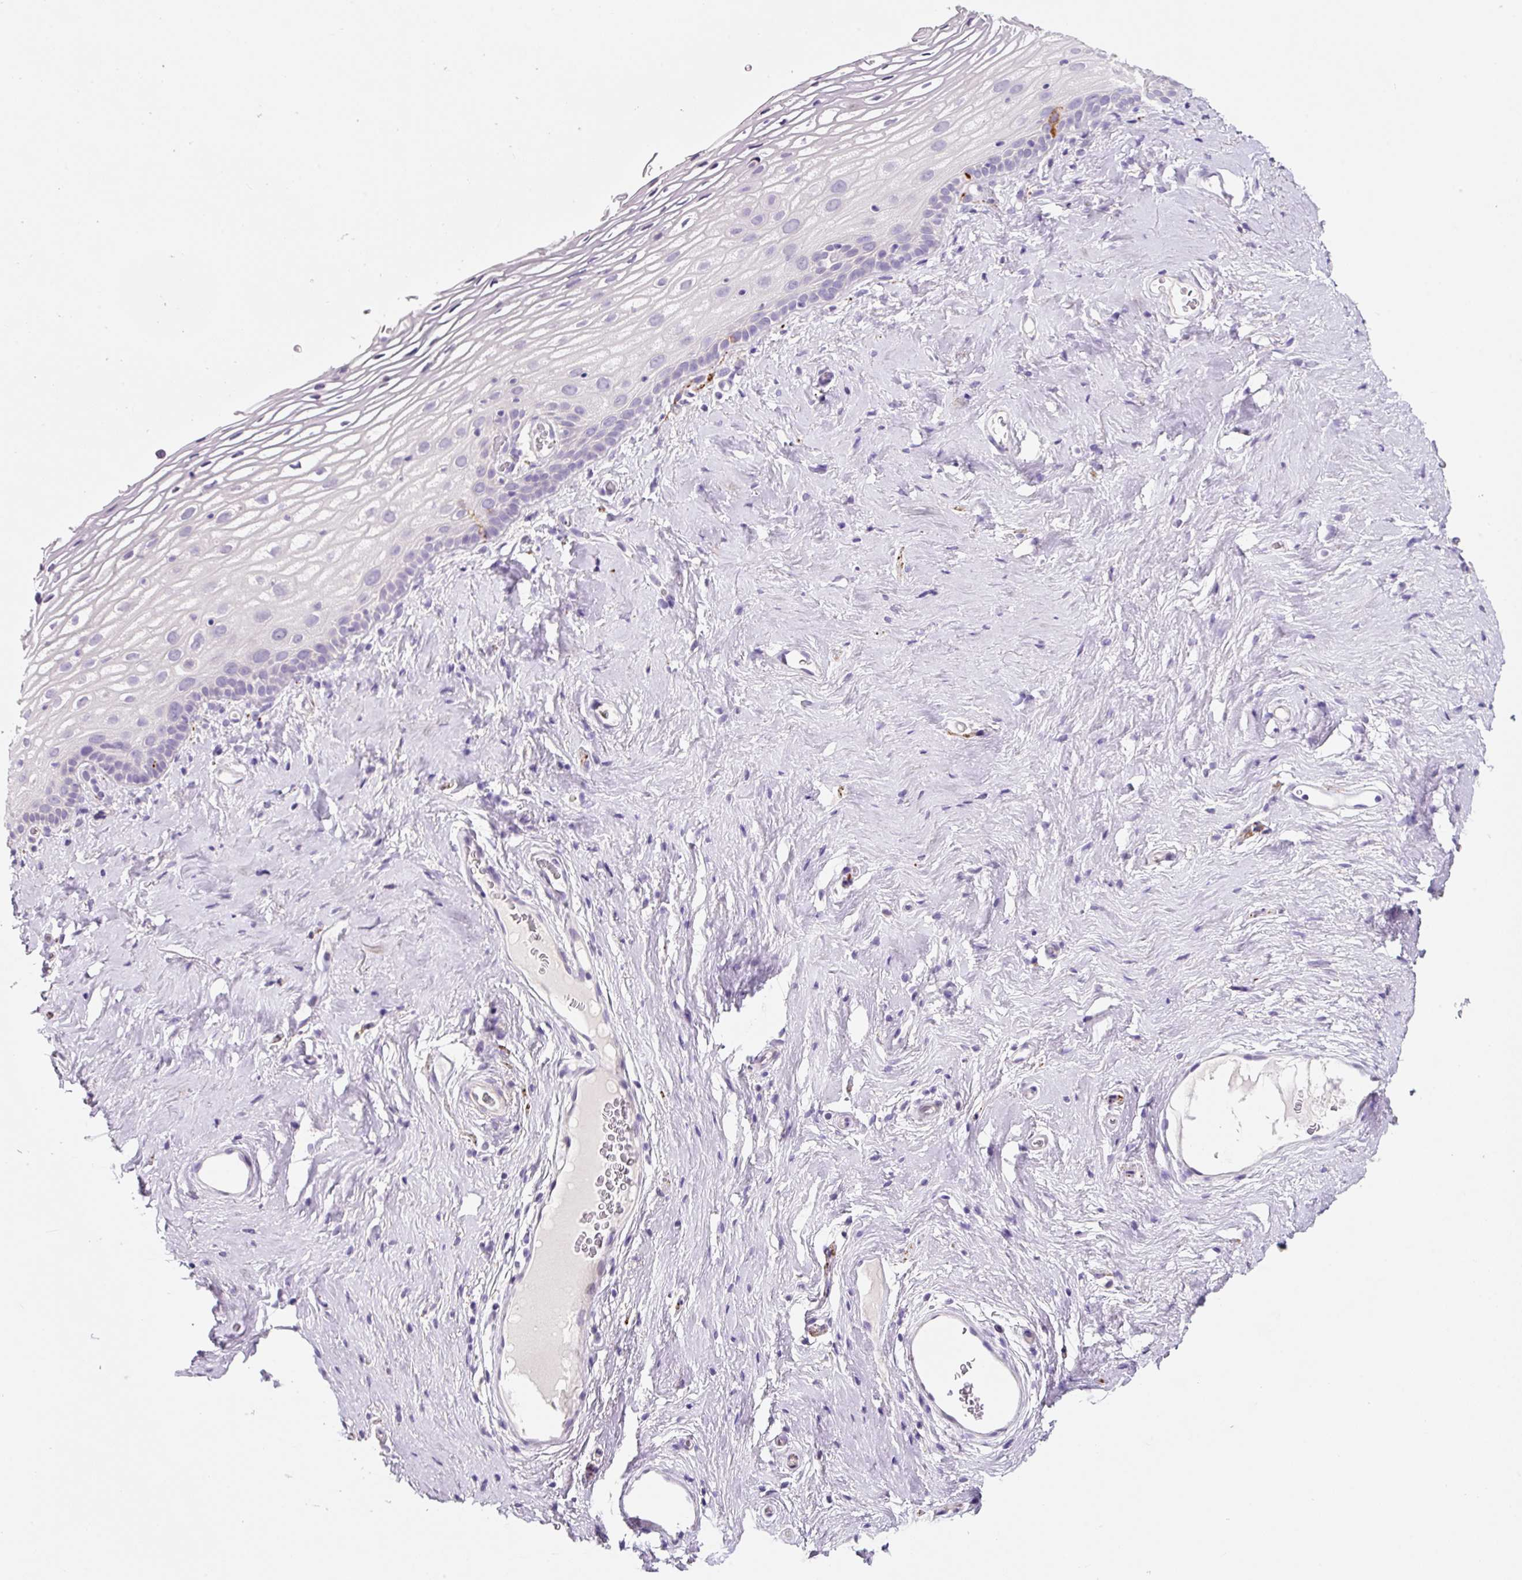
{"staining": {"intensity": "negative", "quantity": "none", "location": "none"}, "tissue": "vagina", "cell_type": "Squamous epithelial cells", "image_type": "normal", "snomed": [{"axis": "morphology", "description": "Normal tissue, NOS"}, {"axis": "morphology", "description": "Adenocarcinoma, NOS"}, {"axis": "topography", "description": "Rectum"}, {"axis": "topography", "description": "Vagina"}, {"axis": "topography", "description": "Peripheral nerve tissue"}], "caption": "High power microscopy image of an IHC histopathology image of normal vagina, revealing no significant positivity in squamous epithelial cells.", "gene": "SYP", "patient": {"sex": "female", "age": 71}}